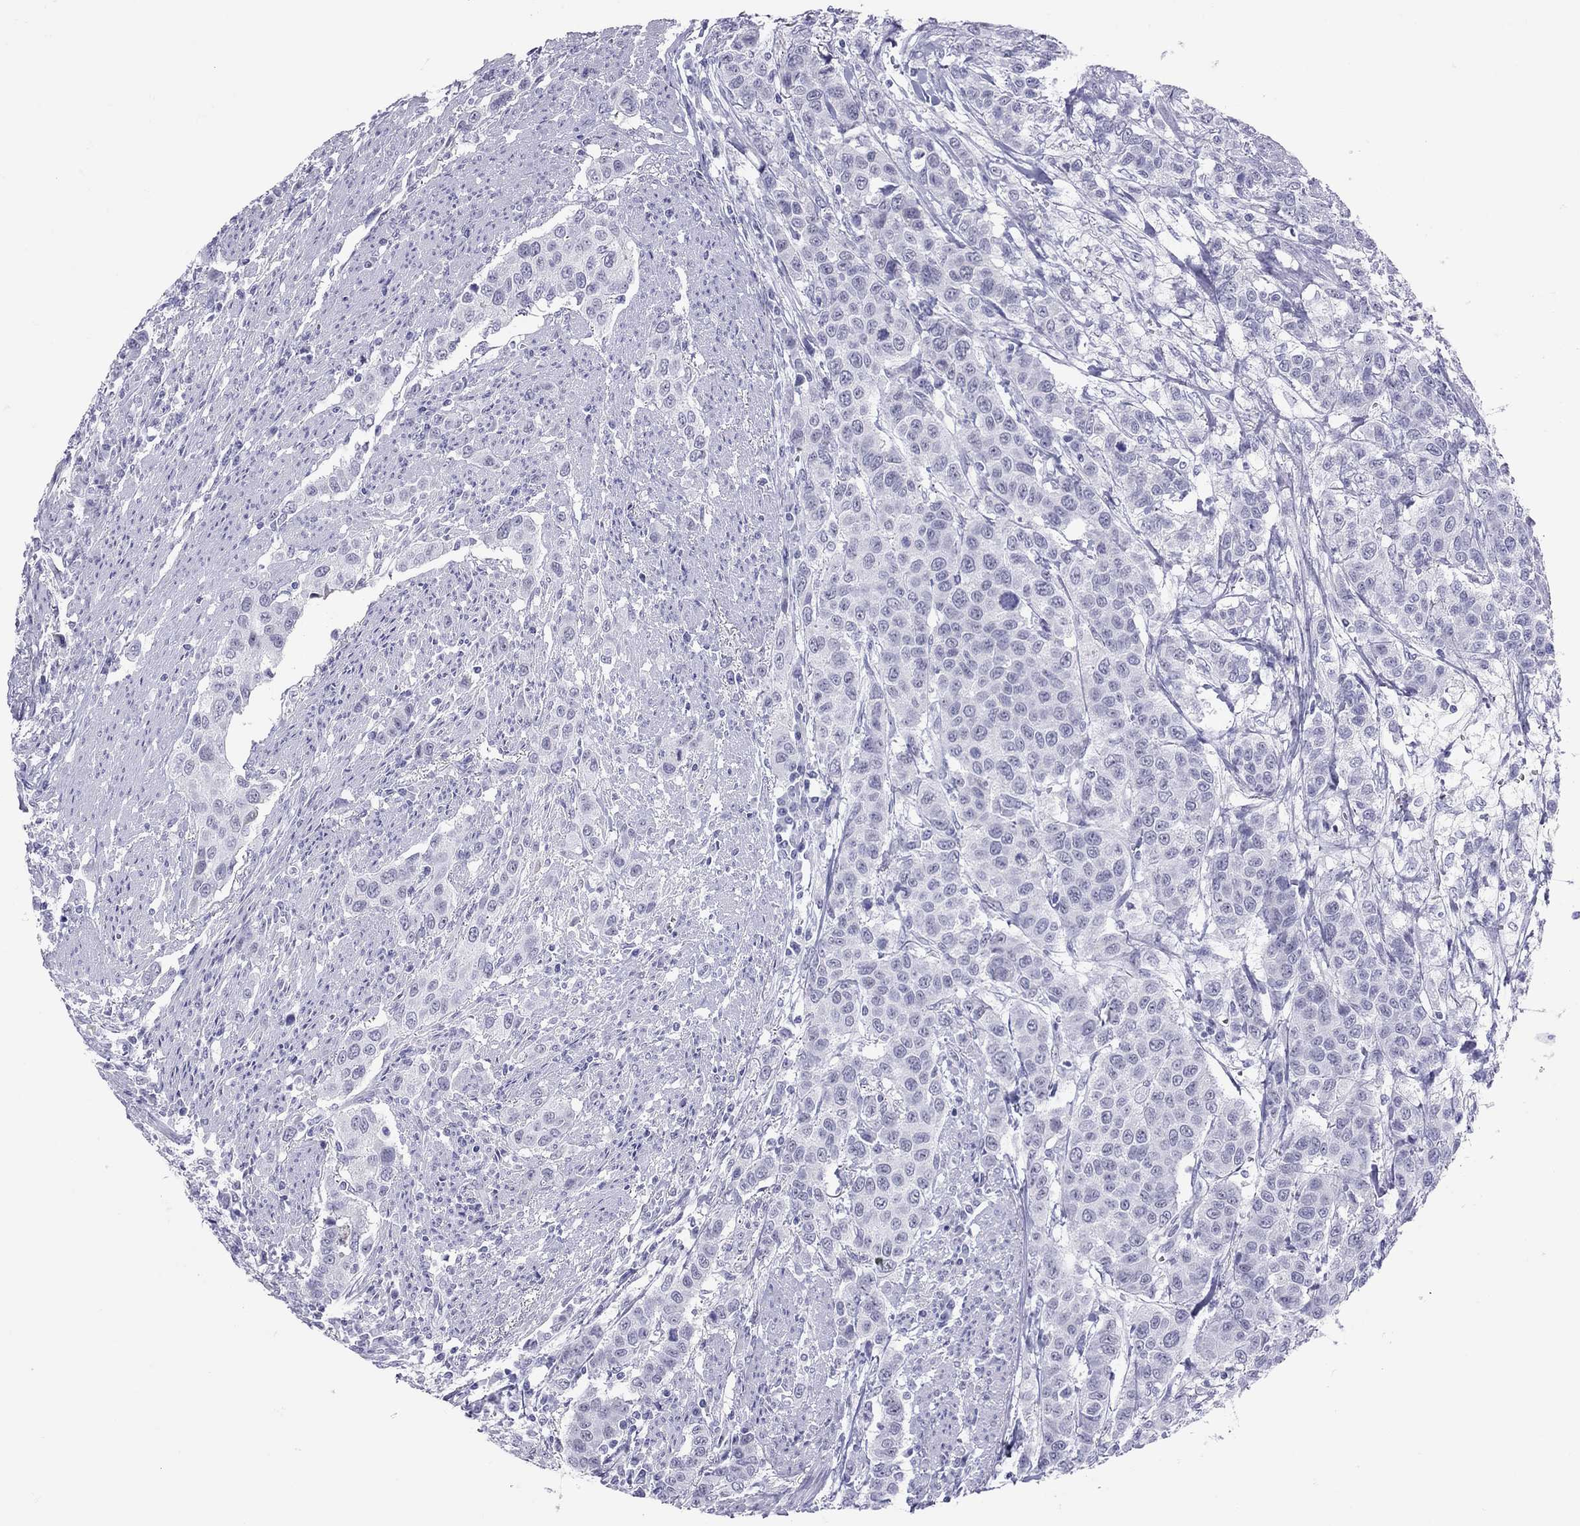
{"staining": {"intensity": "negative", "quantity": "none", "location": "none"}, "tissue": "urothelial cancer", "cell_type": "Tumor cells", "image_type": "cancer", "snomed": [{"axis": "morphology", "description": "Urothelial carcinoma, High grade"}, {"axis": "topography", "description": "Urinary bladder"}], "caption": "Tumor cells show no significant protein expression in urothelial cancer.", "gene": "LYAR", "patient": {"sex": "female", "age": 58}}